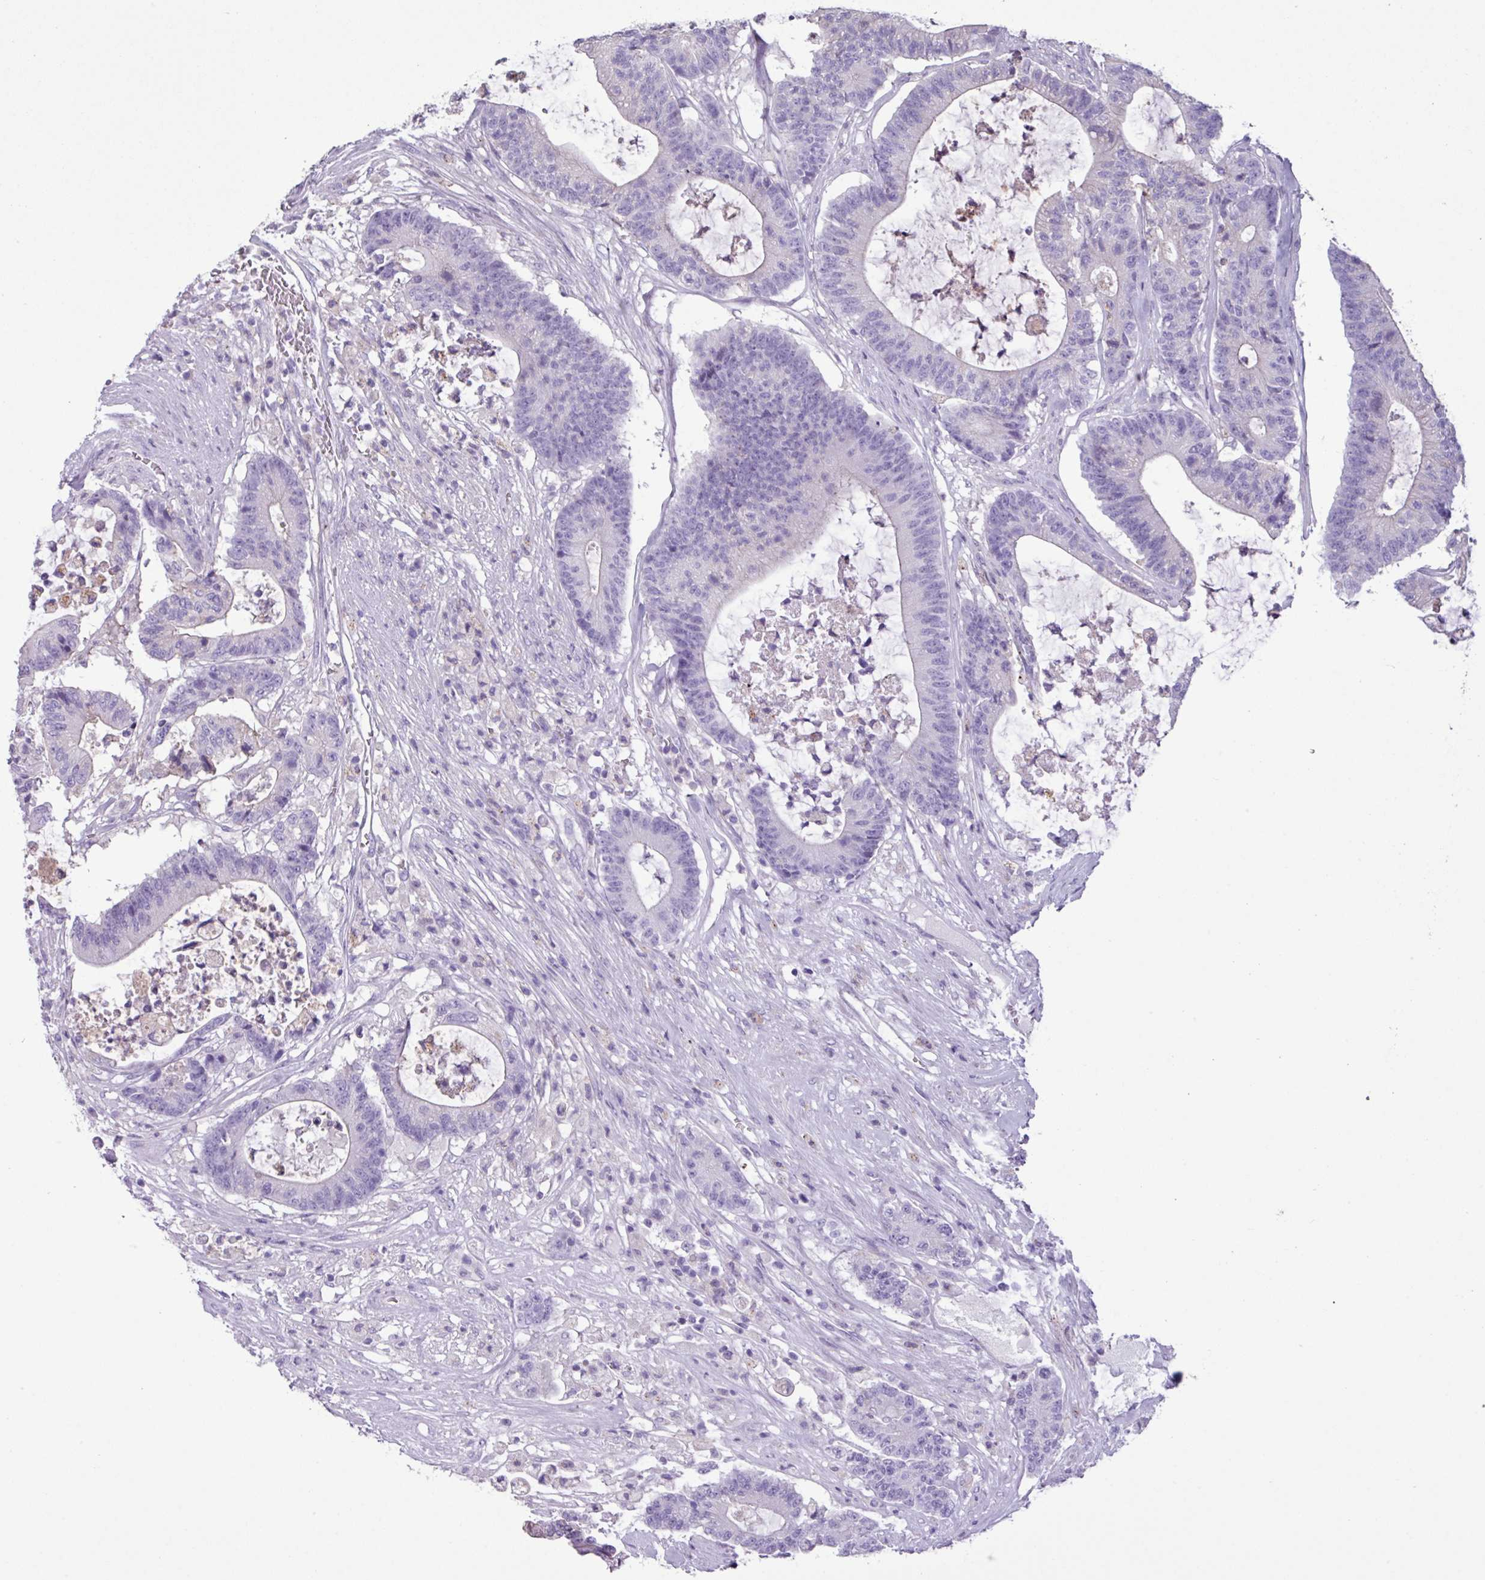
{"staining": {"intensity": "negative", "quantity": "none", "location": "none"}, "tissue": "colorectal cancer", "cell_type": "Tumor cells", "image_type": "cancer", "snomed": [{"axis": "morphology", "description": "Adenocarcinoma, NOS"}, {"axis": "topography", "description": "Colon"}], "caption": "IHC of adenocarcinoma (colorectal) shows no staining in tumor cells. The staining is performed using DAB (3,3'-diaminobenzidine) brown chromogen with nuclei counter-stained in using hematoxylin.", "gene": "CYSTM1", "patient": {"sex": "female", "age": 84}}